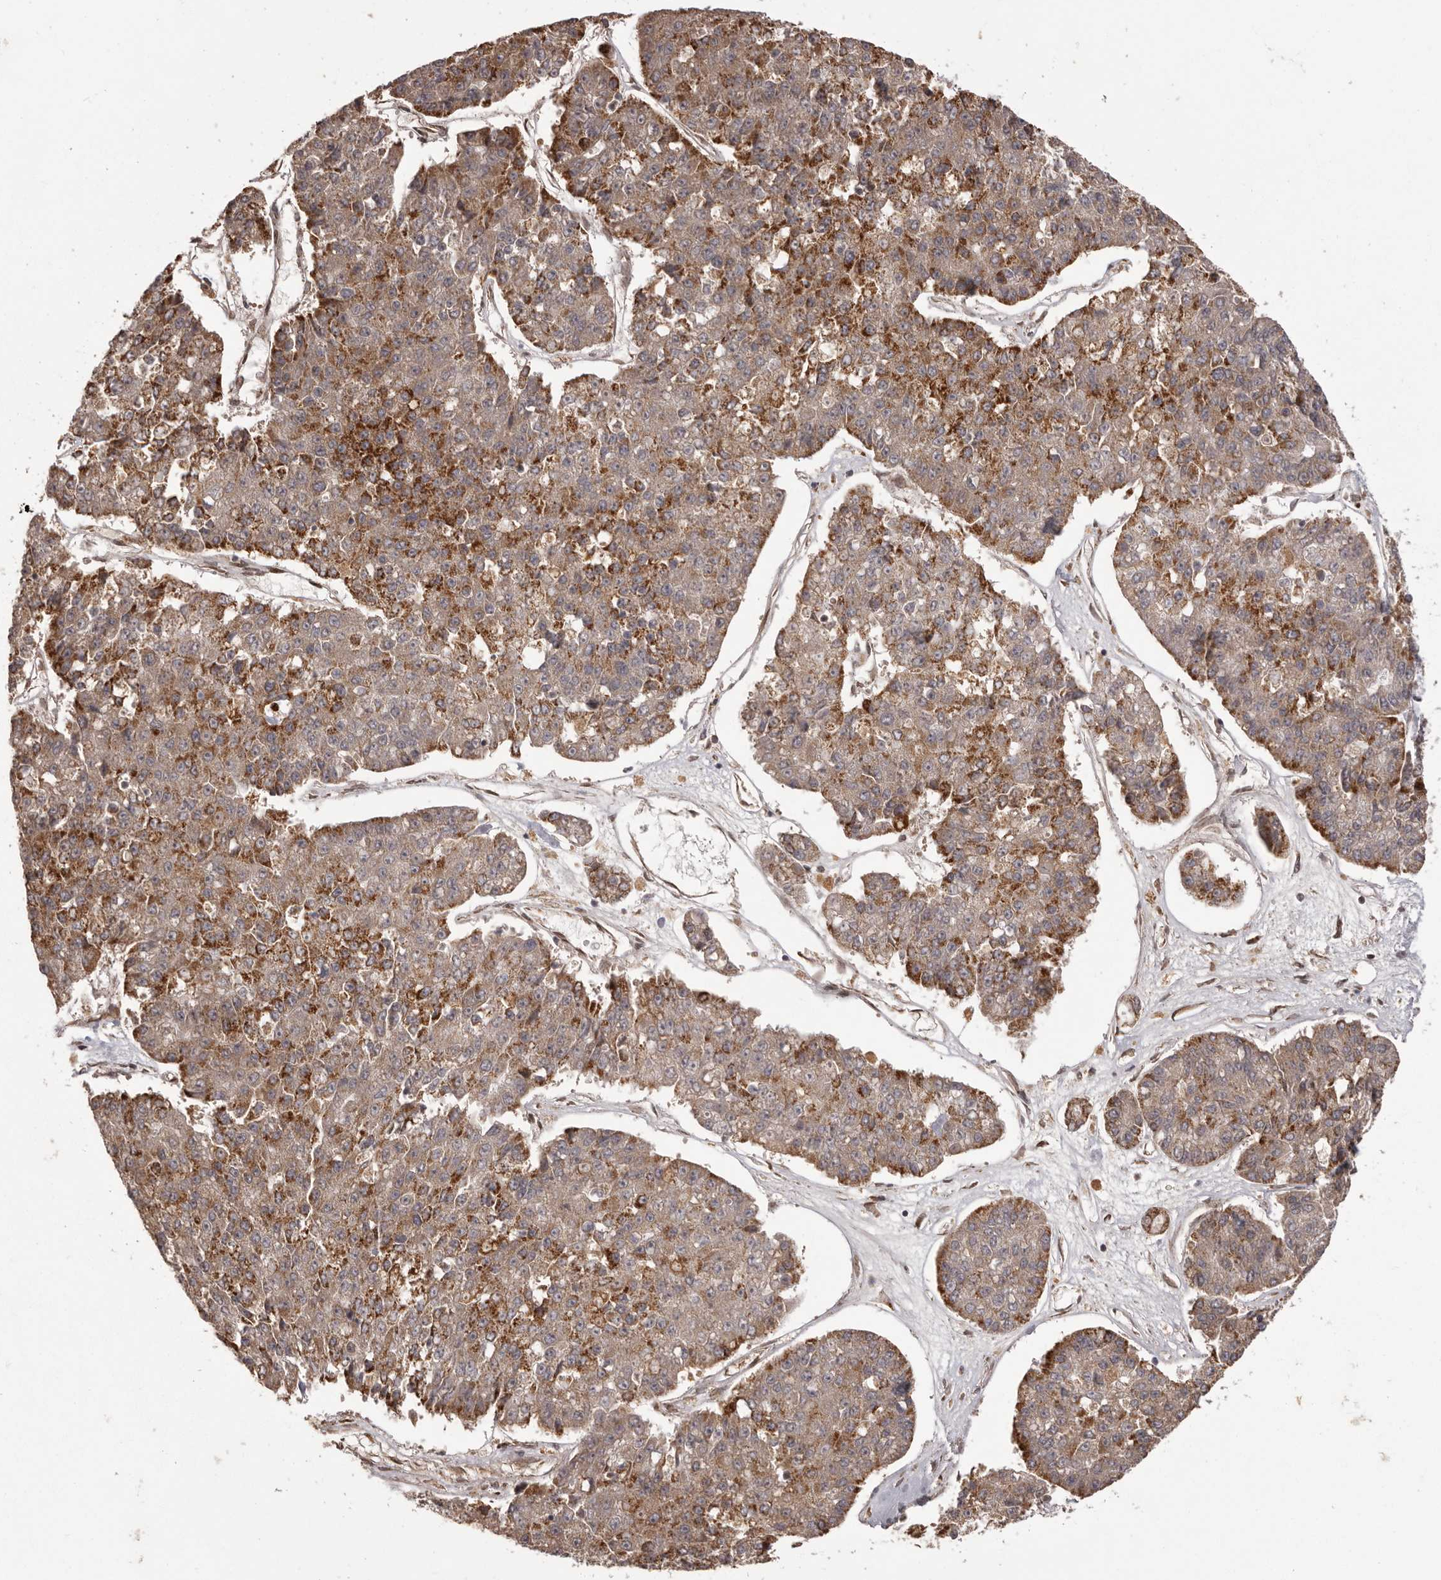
{"staining": {"intensity": "strong", "quantity": ">75%", "location": "cytoplasmic/membranous"}, "tissue": "pancreatic cancer", "cell_type": "Tumor cells", "image_type": "cancer", "snomed": [{"axis": "morphology", "description": "Adenocarcinoma, NOS"}, {"axis": "topography", "description": "Pancreas"}], "caption": "Protein analysis of pancreatic adenocarcinoma tissue shows strong cytoplasmic/membranous positivity in about >75% of tumor cells.", "gene": "CHRM2", "patient": {"sex": "male", "age": 50}}